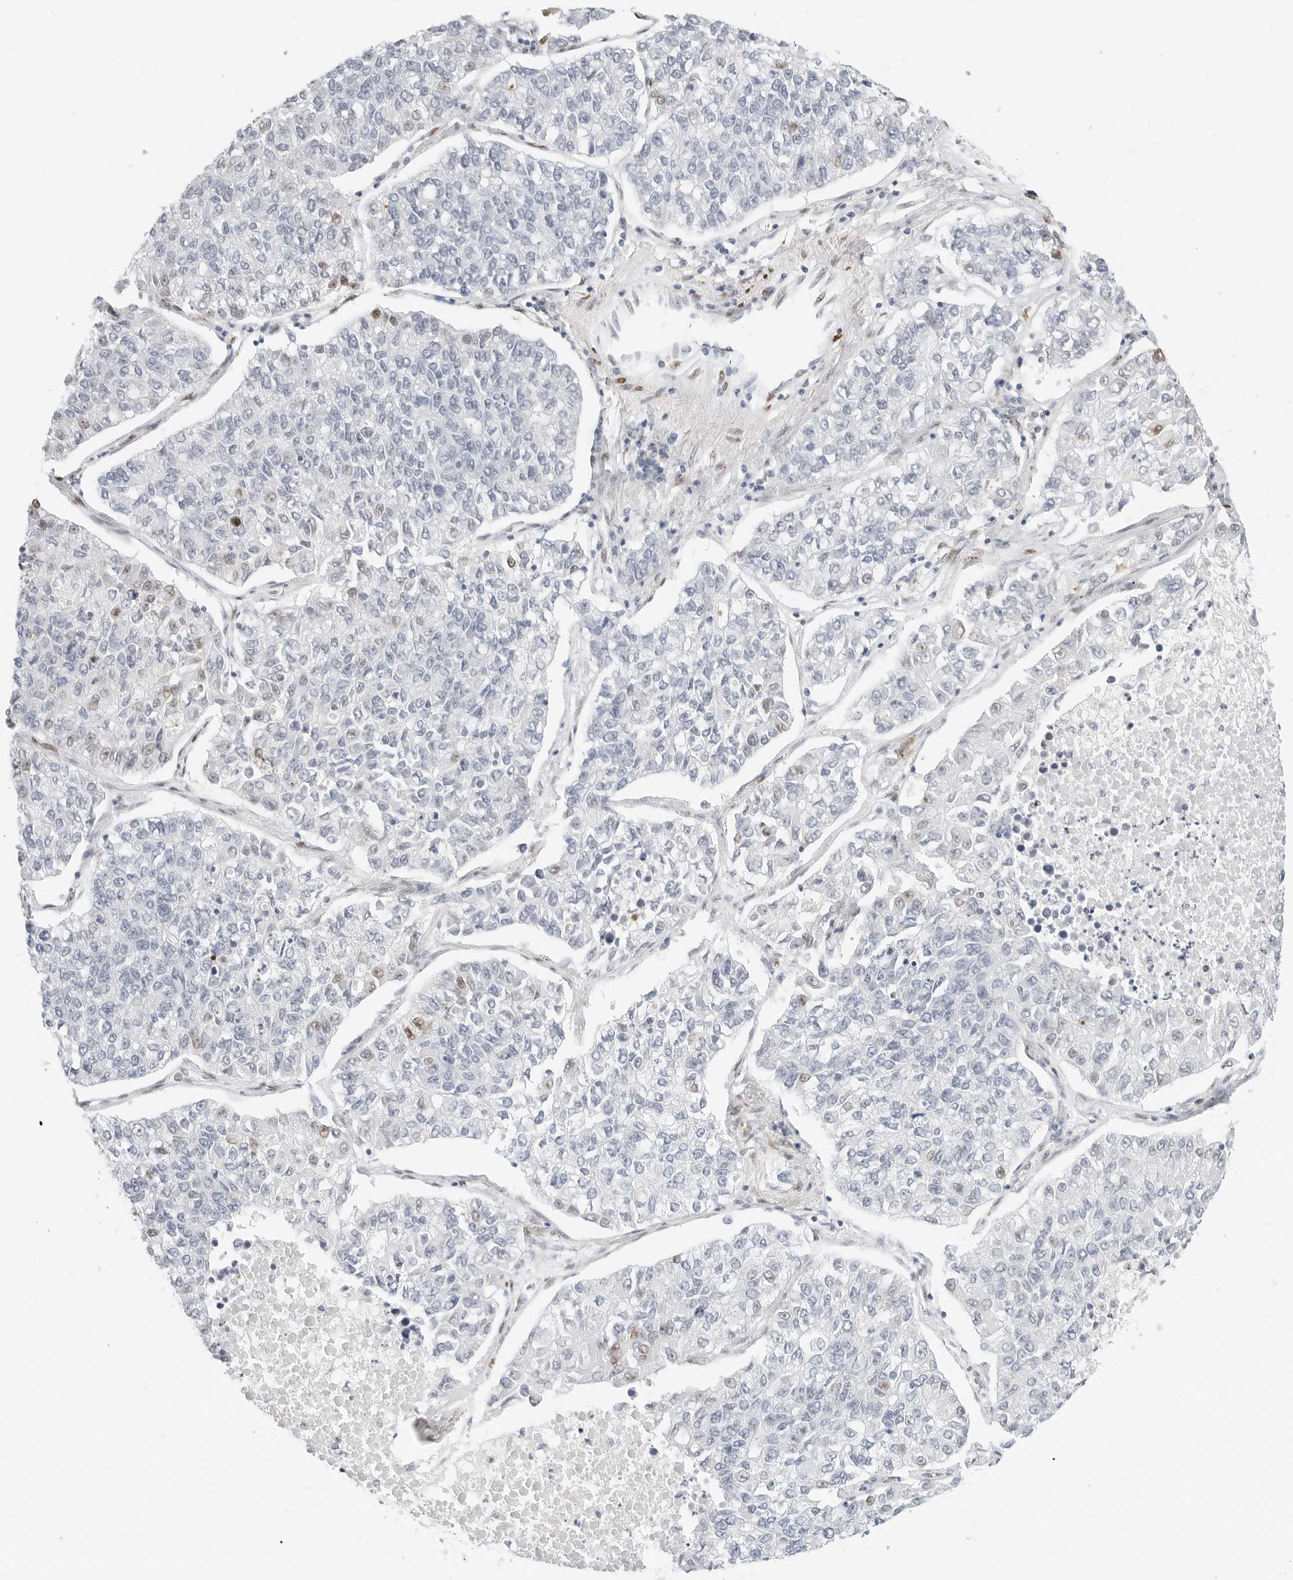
{"staining": {"intensity": "negative", "quantity": "none", "location": "none"}, "tissue": "lung cancer", "cell_type": "Tumor cells", "image_type": "cancer", "snomed": [{"axis": "morphology", "description": "Adenocarcinoma, NOS"}, {"axis": "topography", "description": "Lung"}], "caption": "There is no significant positivity in tumor cells of lung cancer (adenocarcinoma).", "gene": "SPIDR", "patient": {"sex": "male", "age": 49}}